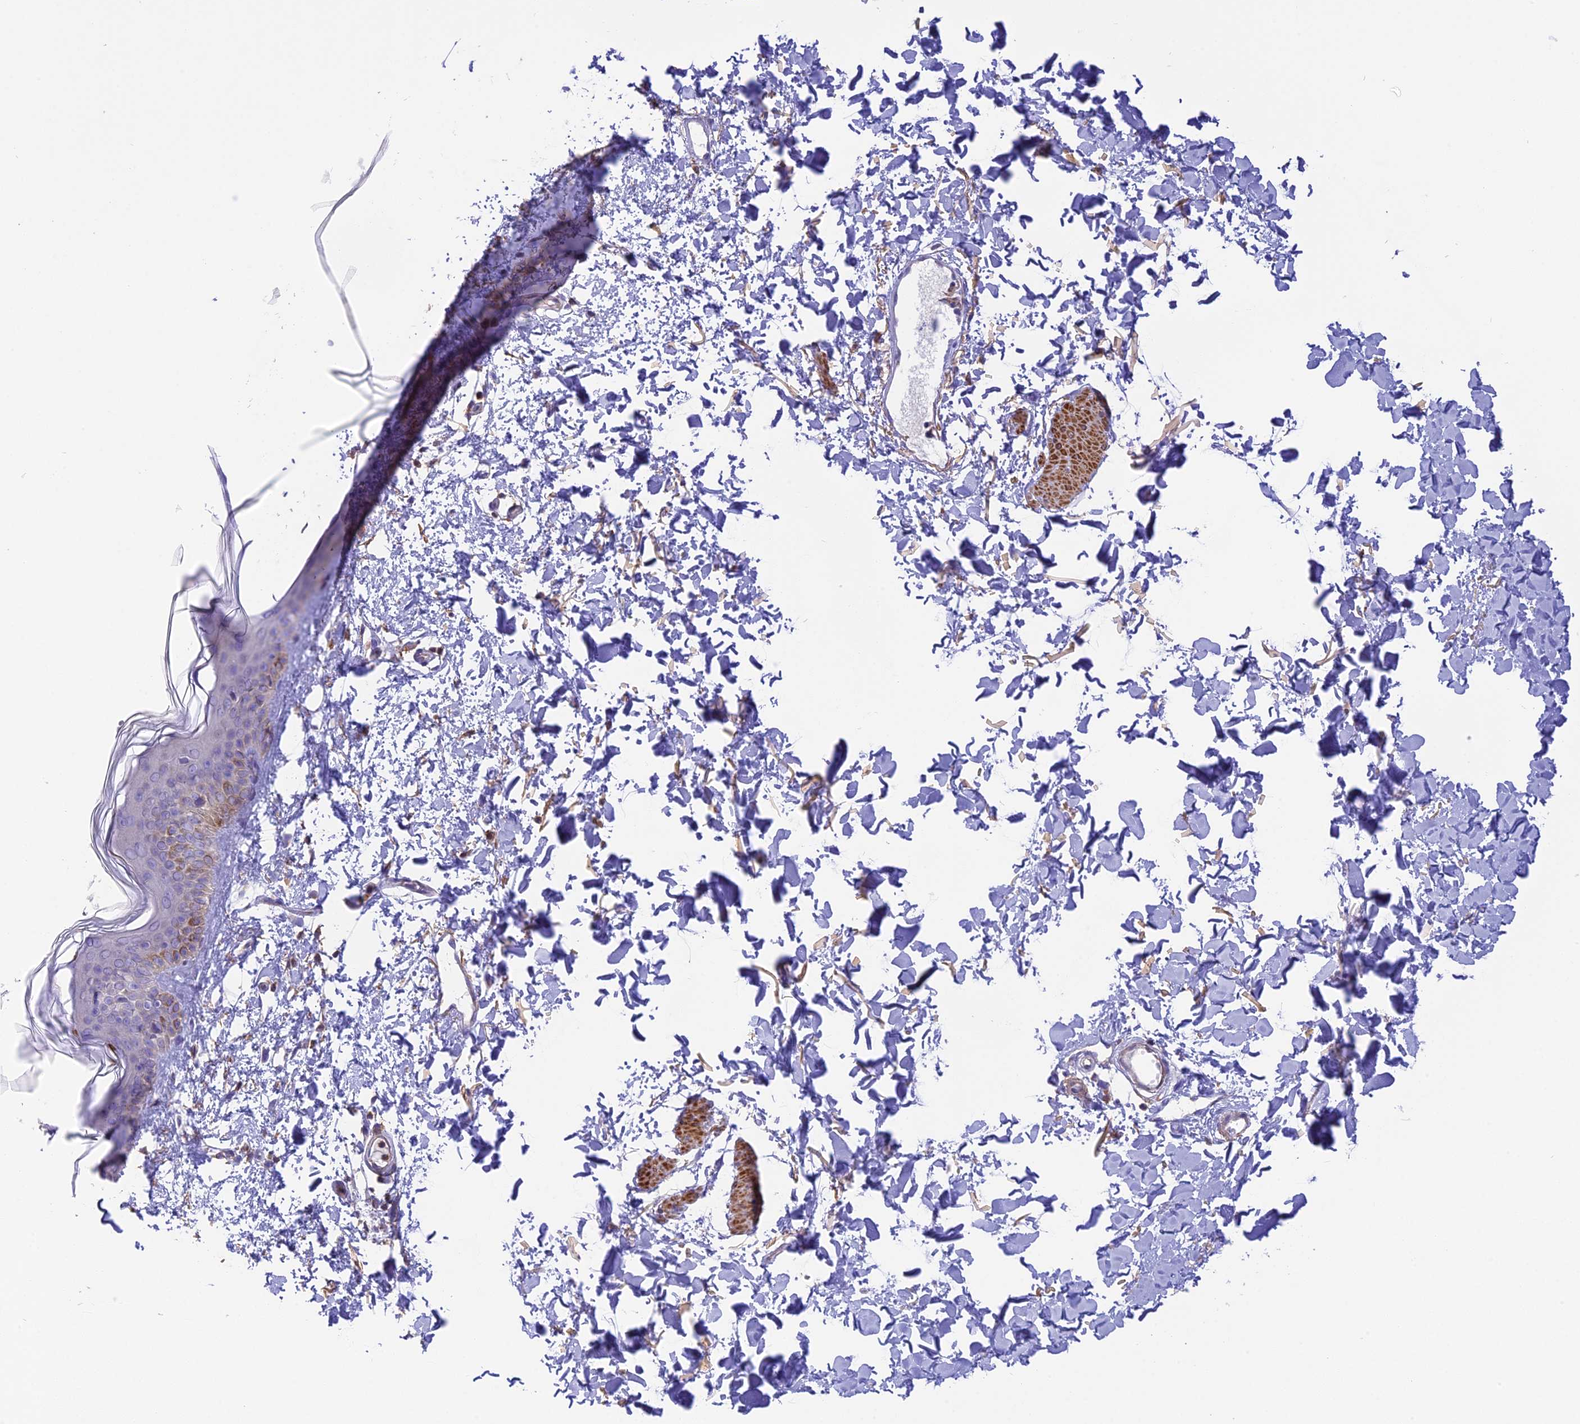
{"staining": {"intensity": "weak", "quantity": ">75%", "location": "cytoplasmic/membranous"}, "tissue": "skin", "cell_type": "Fibroblasts", "image_type": "normal", "snomed": [{"axis": "morphology", "description": "Normal tissue, NOS"}, {"axis": "topography", "description": "Skin"}], "caption": "This is a micrograph of IHC staining of normal skin, which shows weak positivity in the cytoplasmic/membranous of fibroblasts.", "gene": "CORO7", "patient": {"sex": "female", "age": 58}}